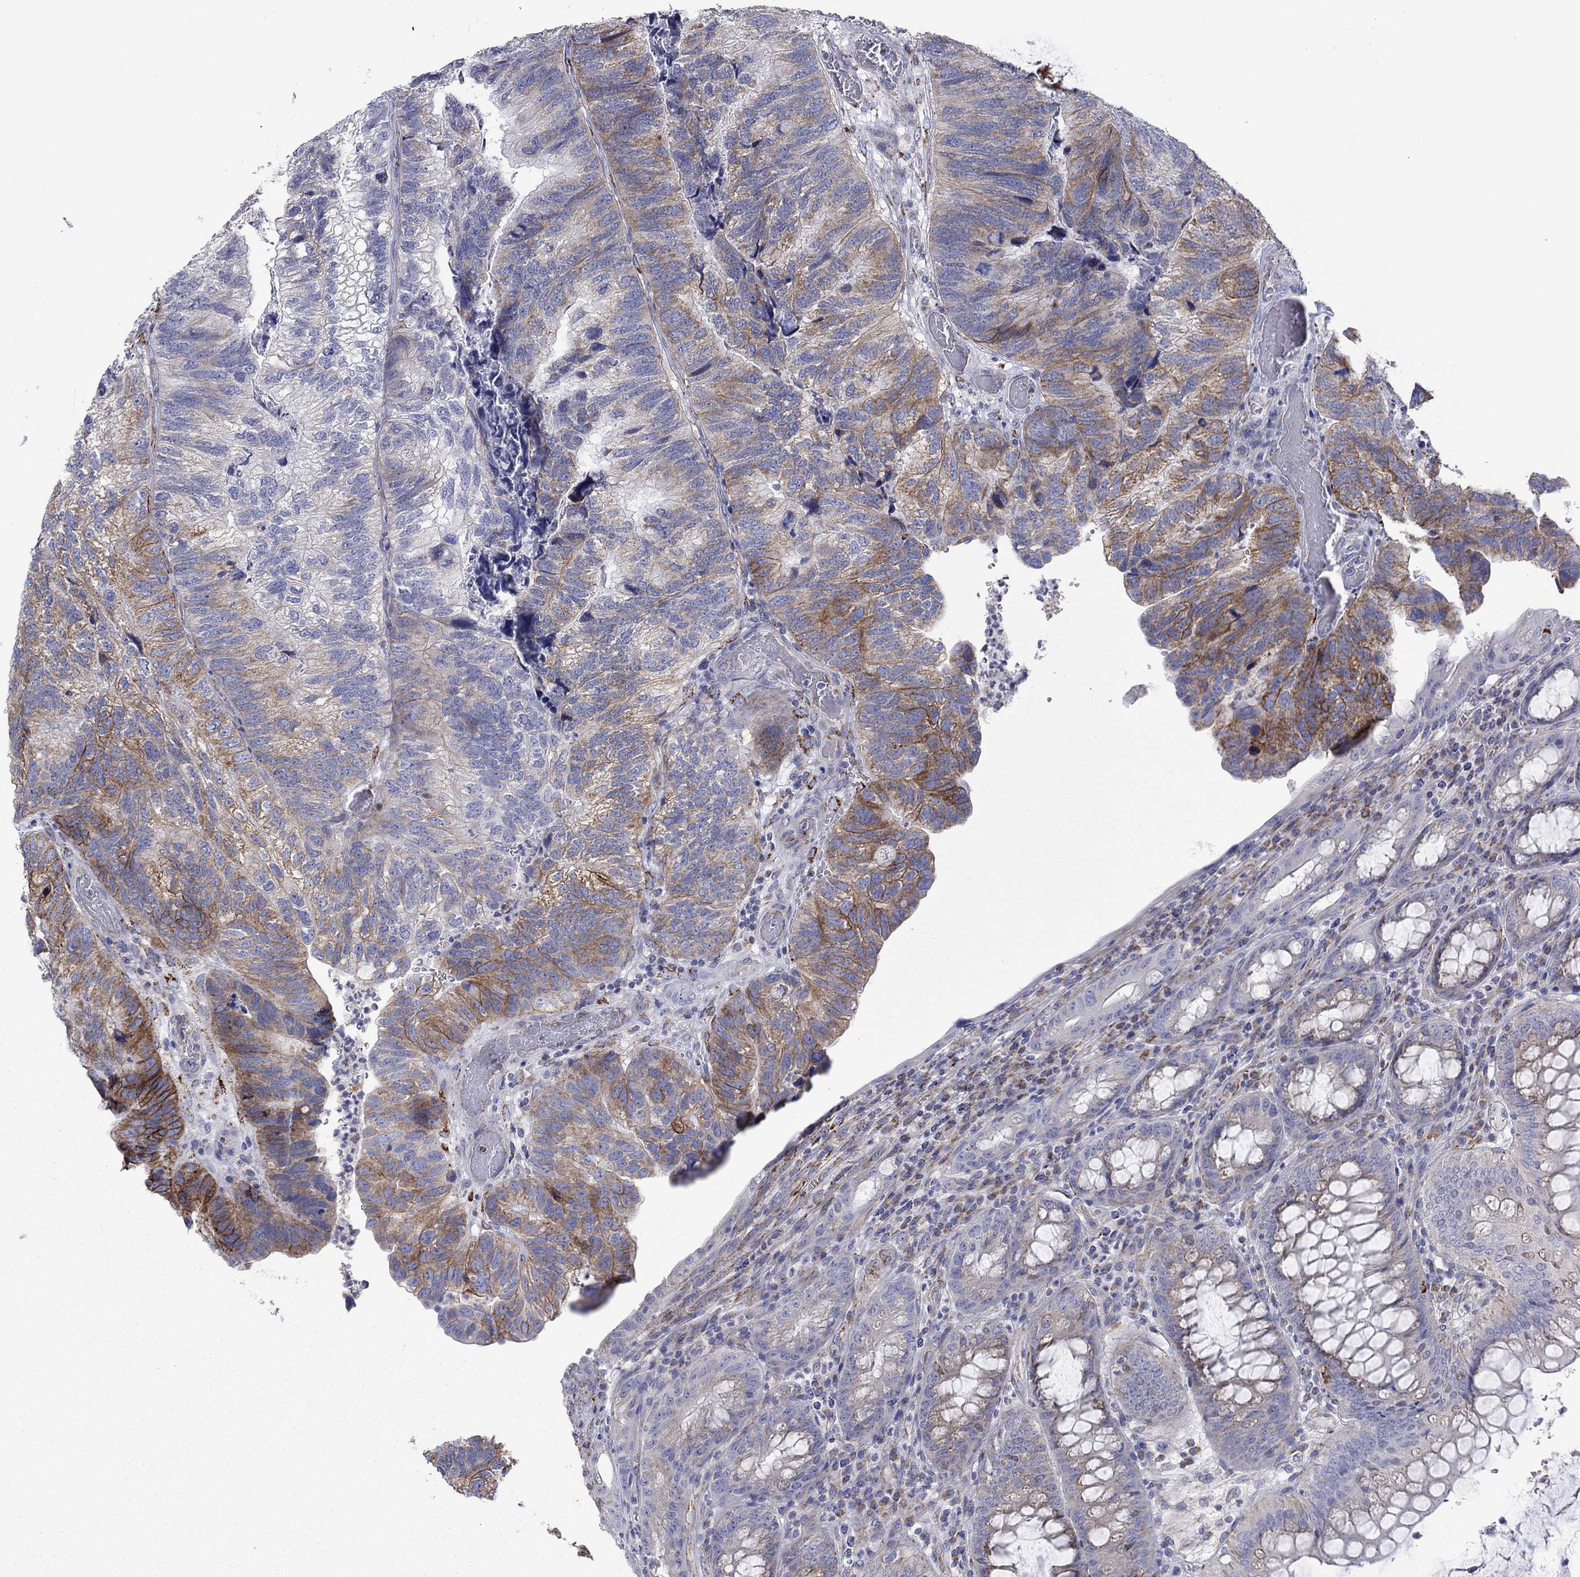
{"staining": {"intensity": "moderate", "quantity": "<25%", "location": "cytoplasmic/membranous"}, "tissue": "colorectal cancer", "cell_type": "Tumor cells", "image_type": "cancer", "snomed": [{"axis": "morphology", "description": "Adenocarcinoma, NOS"}, {"axis": "topography", "description": "Colon"}], "caption": "Colorectal adenocarcinoma was stained to show a protein in brown. There is low levels of moderate cytoplasmic/membranous staining in approximately <25% of tumor cells.", "gene": "CISD1", "patient": {"sex": "female", "age": 67}}